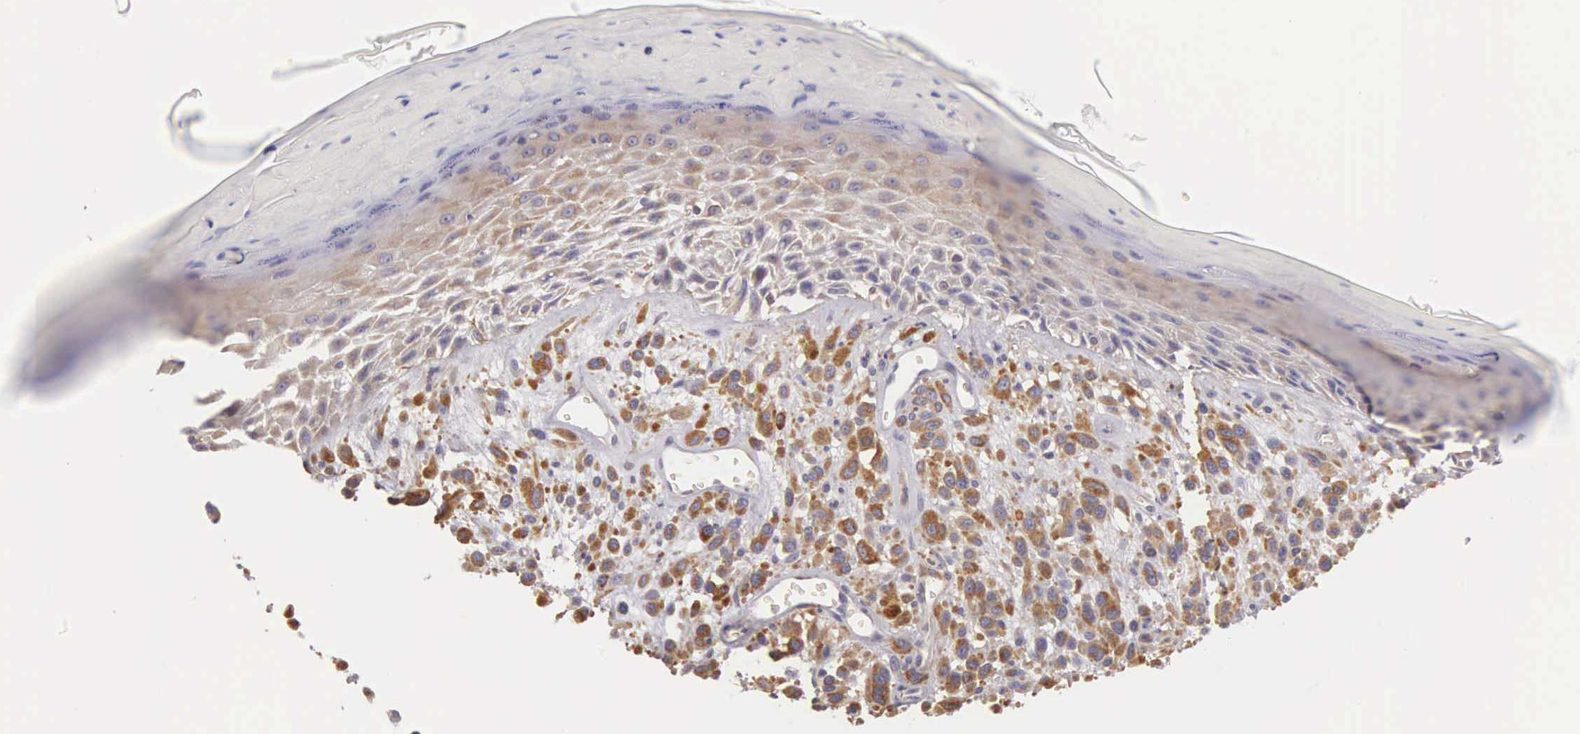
{"staining": {"intensity": "moderate", "quantity": ">75%", "location": "cytoplasmic/membranous"}, "tissue": "melanoma", "cell_type": "Tumor cells", "image_type": "cancer", "snomed": [{"axis": "morphology", "description": "Malignant melanoma, NOS"}, {"axis": "topography", "description": "Skin"}], "caption": "Immunohistochemical staining of human malignant melanoma shows moderate cytoplasmic/membranous protein staining in about >75% of tumor cells.", "gene": "OSBPL3", "patient": {"sex": "male", "age": 51}}